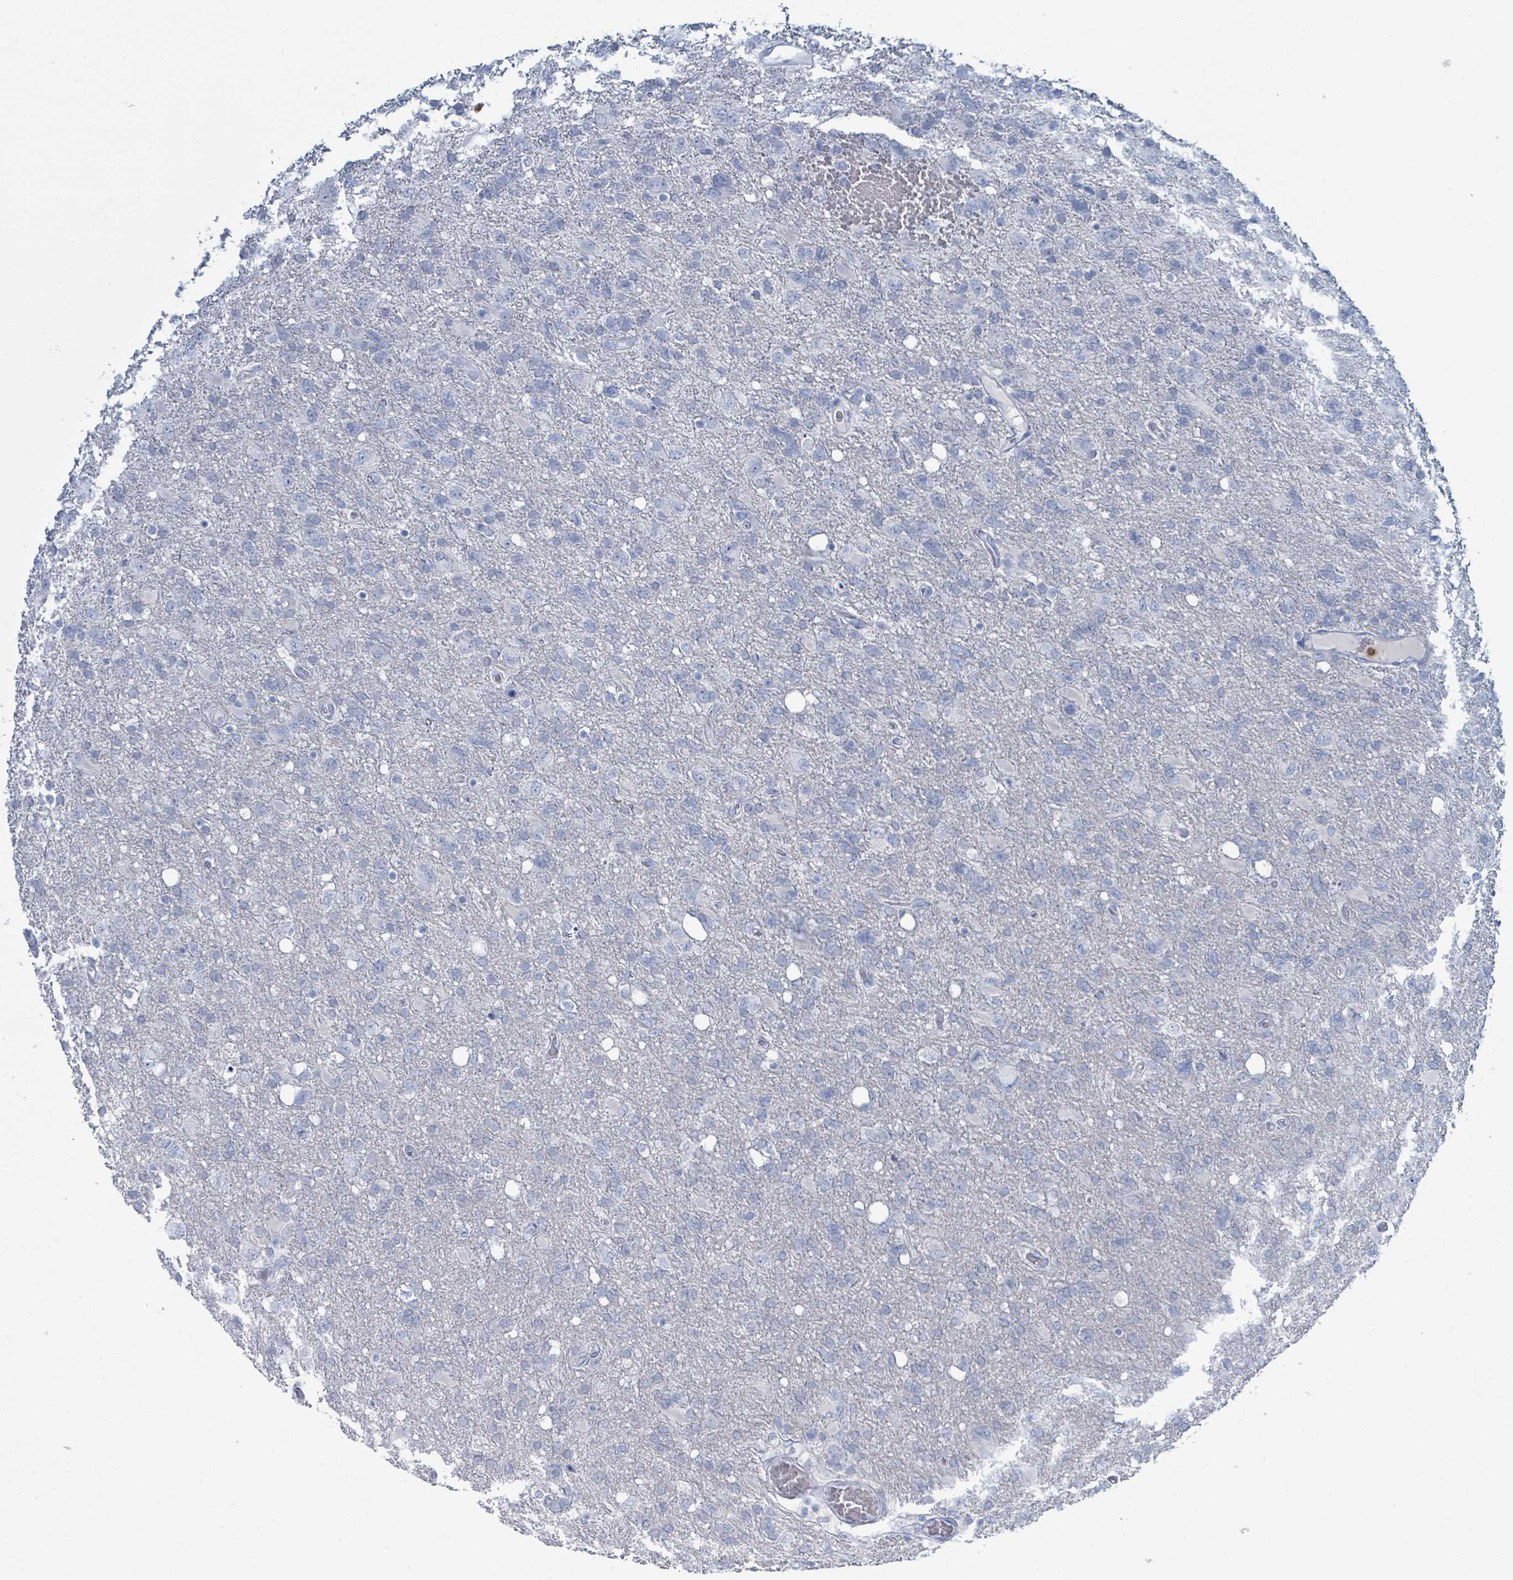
{"staining": {"intensity": "negative", "quantity": "none", "location": "none"}, "tissue": "glioma", "cell_type": "Tumor cells", "image_type": "cancer", "snomed": [{"axis": "morphology", "description": "Glioma, malignant, High grade"}, {"axis": "topography", "description": "Brain"}], "caption": "This is a image of IHC staining of malignant glioma (high-grade), which shows no expression in tumor cells.", "gene": "DEFA4", "patient": {"sex": "male", "age": 61}}